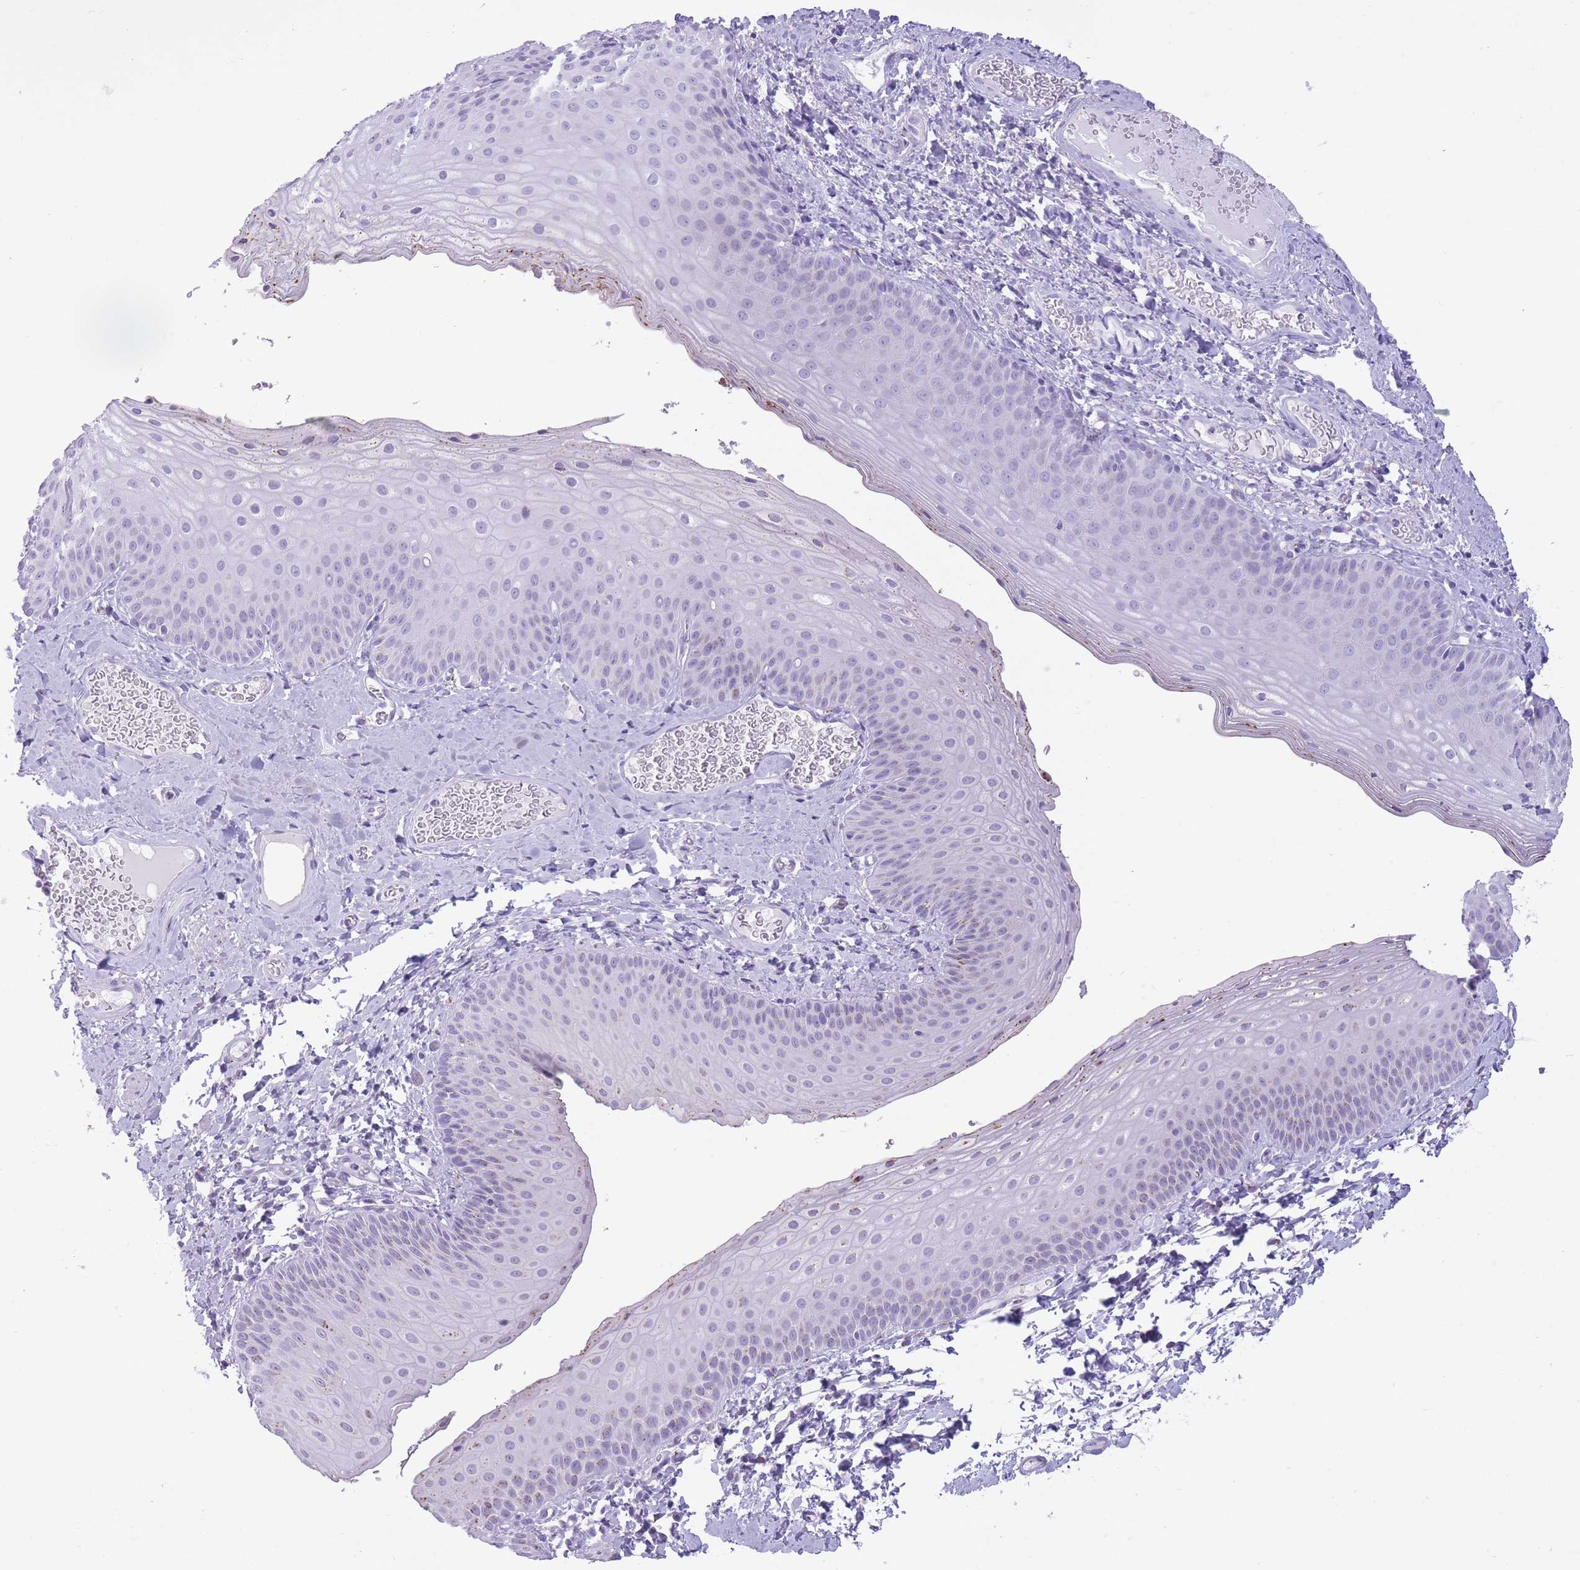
{"staining": {"intensity": "moderate", "quantity": "<25%", "location": "cytoplasmic/membranous"}, "tissue": "skin", "cell_type": "Epidermal cells", "image_type": "normal", "snomed": [{"axis": "morphology", "description": "Normal tissue, NOS"}, {"axis": "morphology", "description": "Hemorrhoids"}, {"axis": "morphology", "description": "Inflammation, NOS"}, {"axis": "topography", "description": "Anal"}], "caption": "The image exhibits staining of unremarkable skin, revealing moderate cytoplasmic/membranous protein positivity (brown color) within epidermal cells.", "gene": "B4GALT2", "patient": {"sex": "male", "age": 60}}